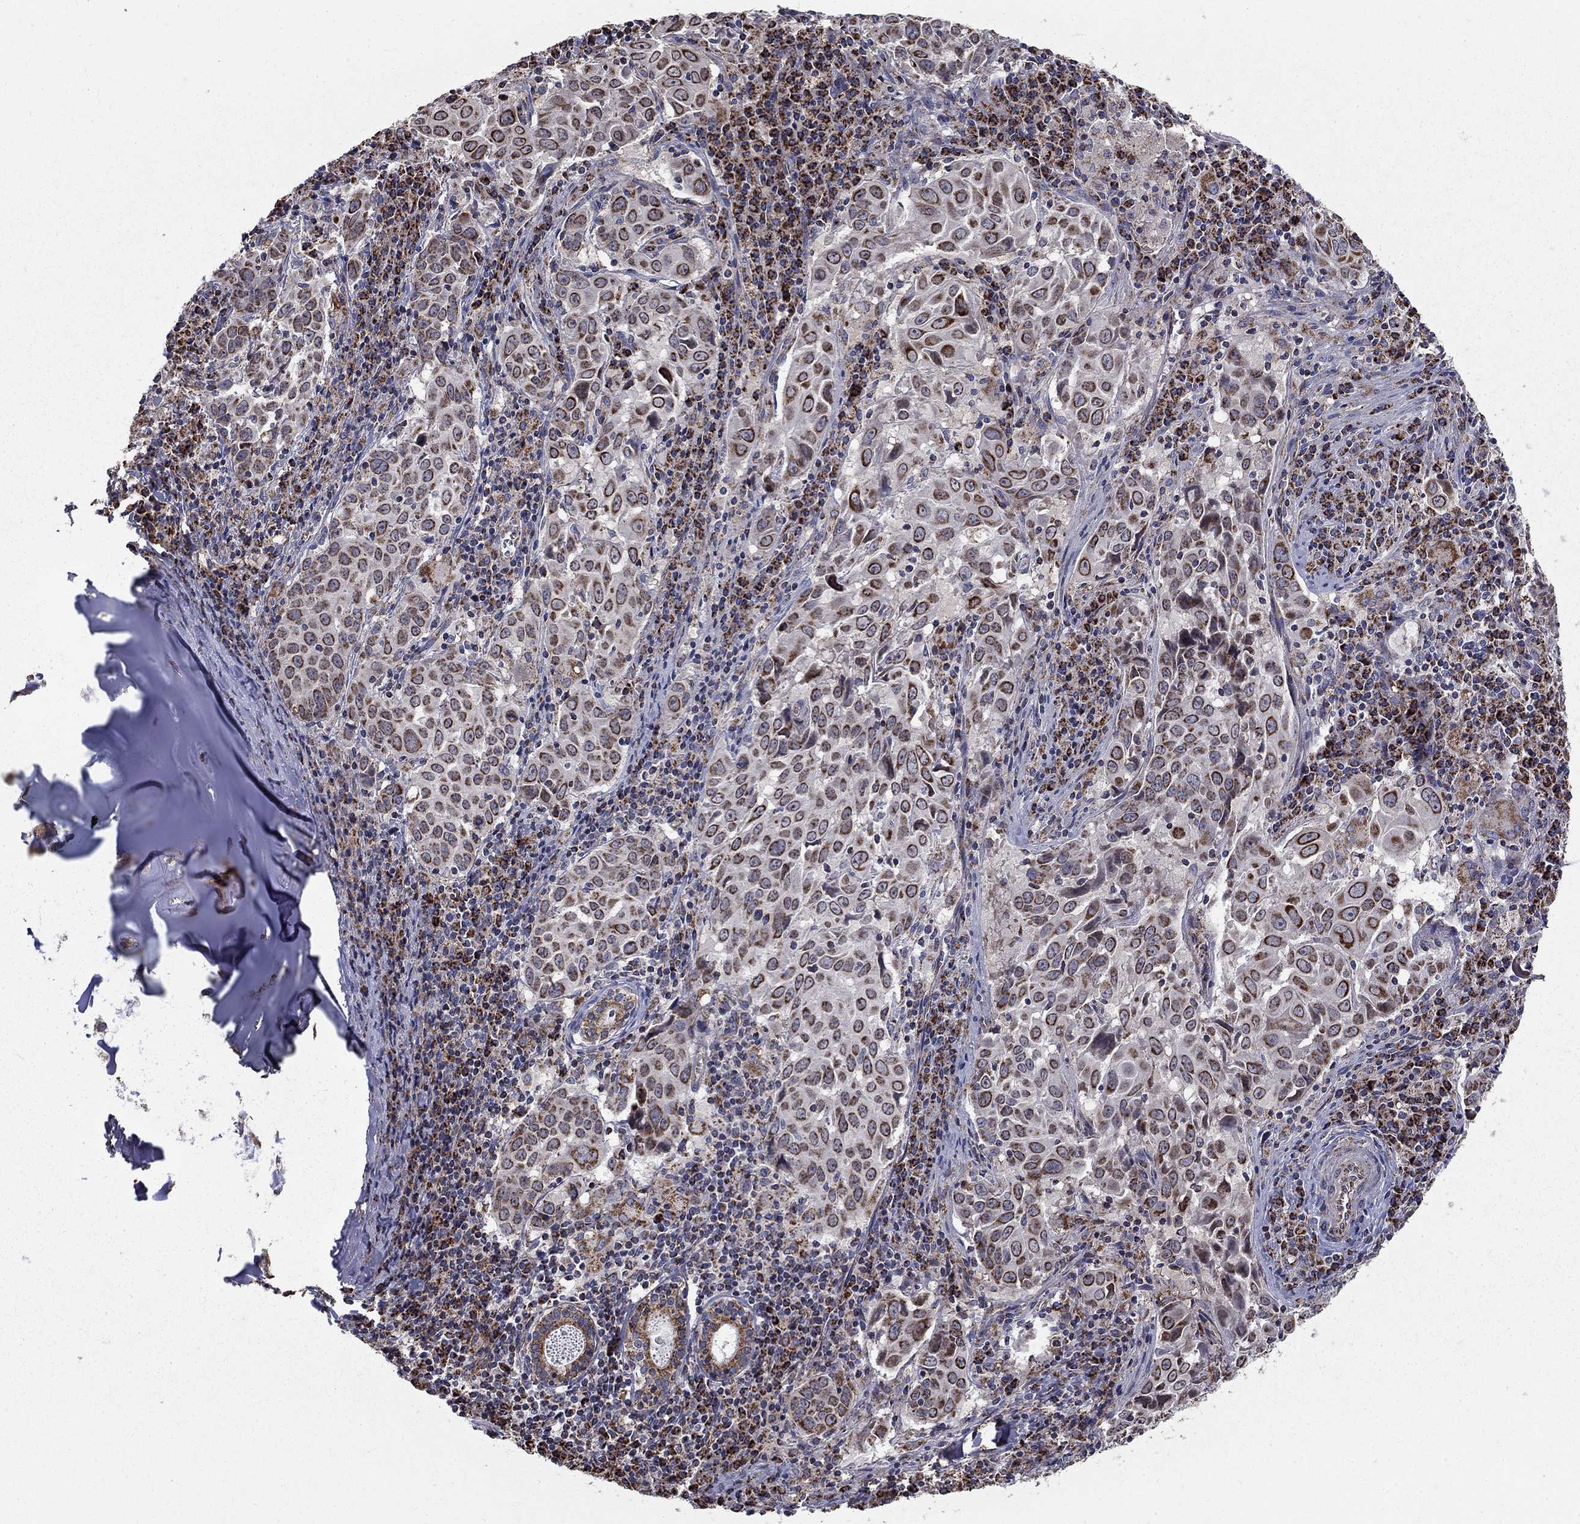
{"staining": {"intensity": "strong", "quantity": "25%-75%", "location": "cytoplasmic/membranous"}, "tissue": "lung cancer", "cell_type": "Tumor cells", "image_type": "cancer", "snomed": [{"axis": "morphology", "description": "Squamous cell carcinoma, NOS"}, {"axis": "topography", "description": "Lung"}], "caption": "Lung cancer stained with DAB (3,3'-diaminobenzidine) immunohistochemistry shows high levels of strong cytoplasmic/membranous expression in approximately 25%-75% of tumor cells. (IHC, brightfield microscopy, high magnification).", "gene": "NDUFS8", "patient": {"sex": "male", "age": 57}}